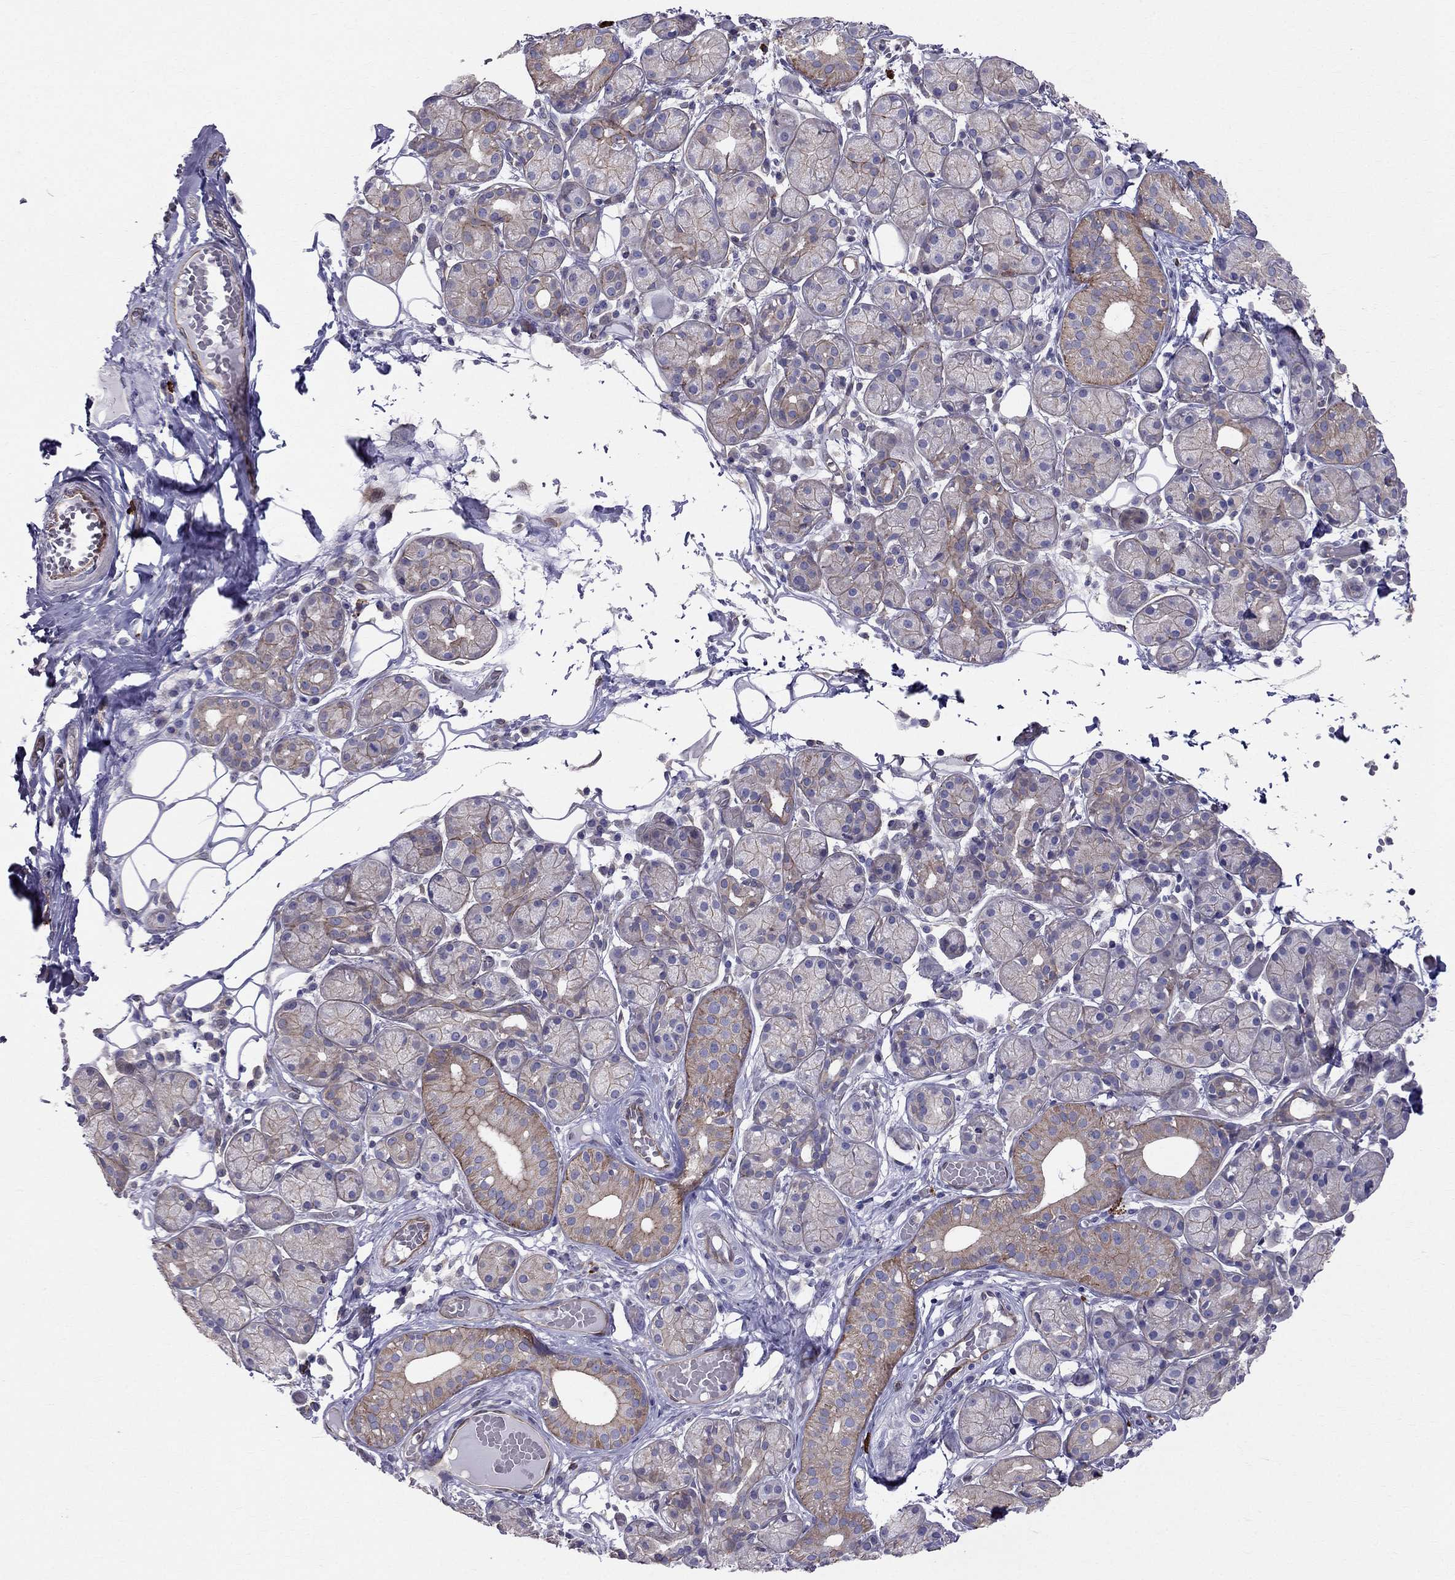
{"staining": {"intensity": "moderate", "quantity": "25%-75%", "location": "cytoplasmic/membranous"}, "tissue": "salivary gland", "cell_type": "Glandular cells", "image_type": "normal", "snomed": [{"axis": "morphology", "description": "Normal tissue, NOS"}, {"axis": "topography", "description": "Salivary gland"}, {"axis": "topography", "description": "Peripheral nerve tissue"}], "caption": "Immunohistochemistry (IHC) image of normal salivary gland stained for a protein (brown), which exhibits medium levels of moderate cytoplasmic/membranous staining in about 25%-75% of glandular cells.", "gene": "ENOX1", "patient": {"sex": "male", "age": 71}}